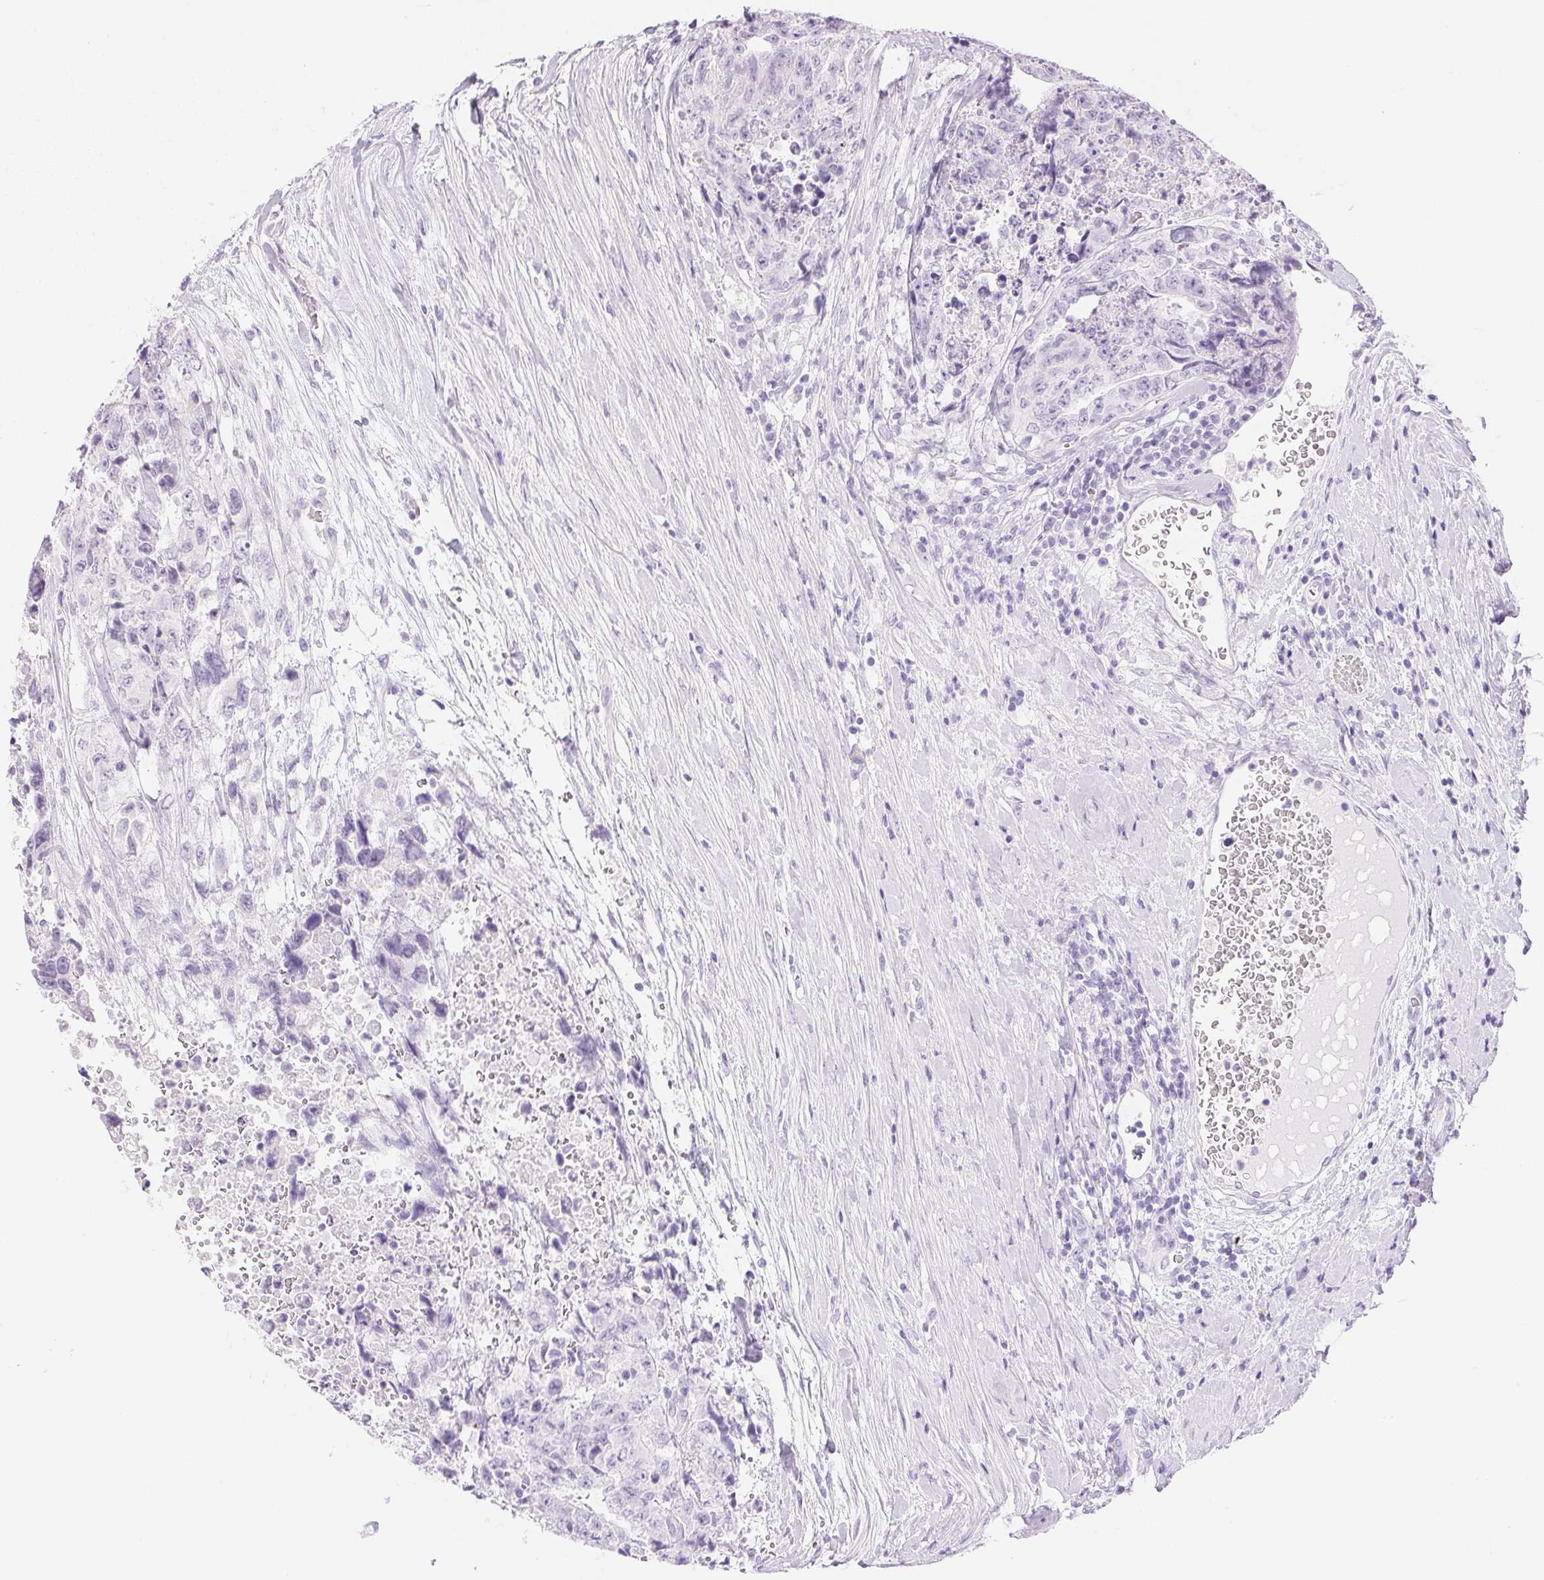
{"staining": {"intensity": "negative", "quantity": "none", "location": "none"}, "tissue": "testis cancer", "cell_type": "Tumor cells", "image_type": "cancer", "snomed": [{"axis": "morphology", "description": "Carcinoma, Embryonal, NOS"}, {"axis": "topography", "description": "Testis"}], "caption": "Tumor cells show no significant staining in testis cancer (embryonal carcinoma).", "gene": "TEKT1", "patient": {"sex": "male", "age": 24}}